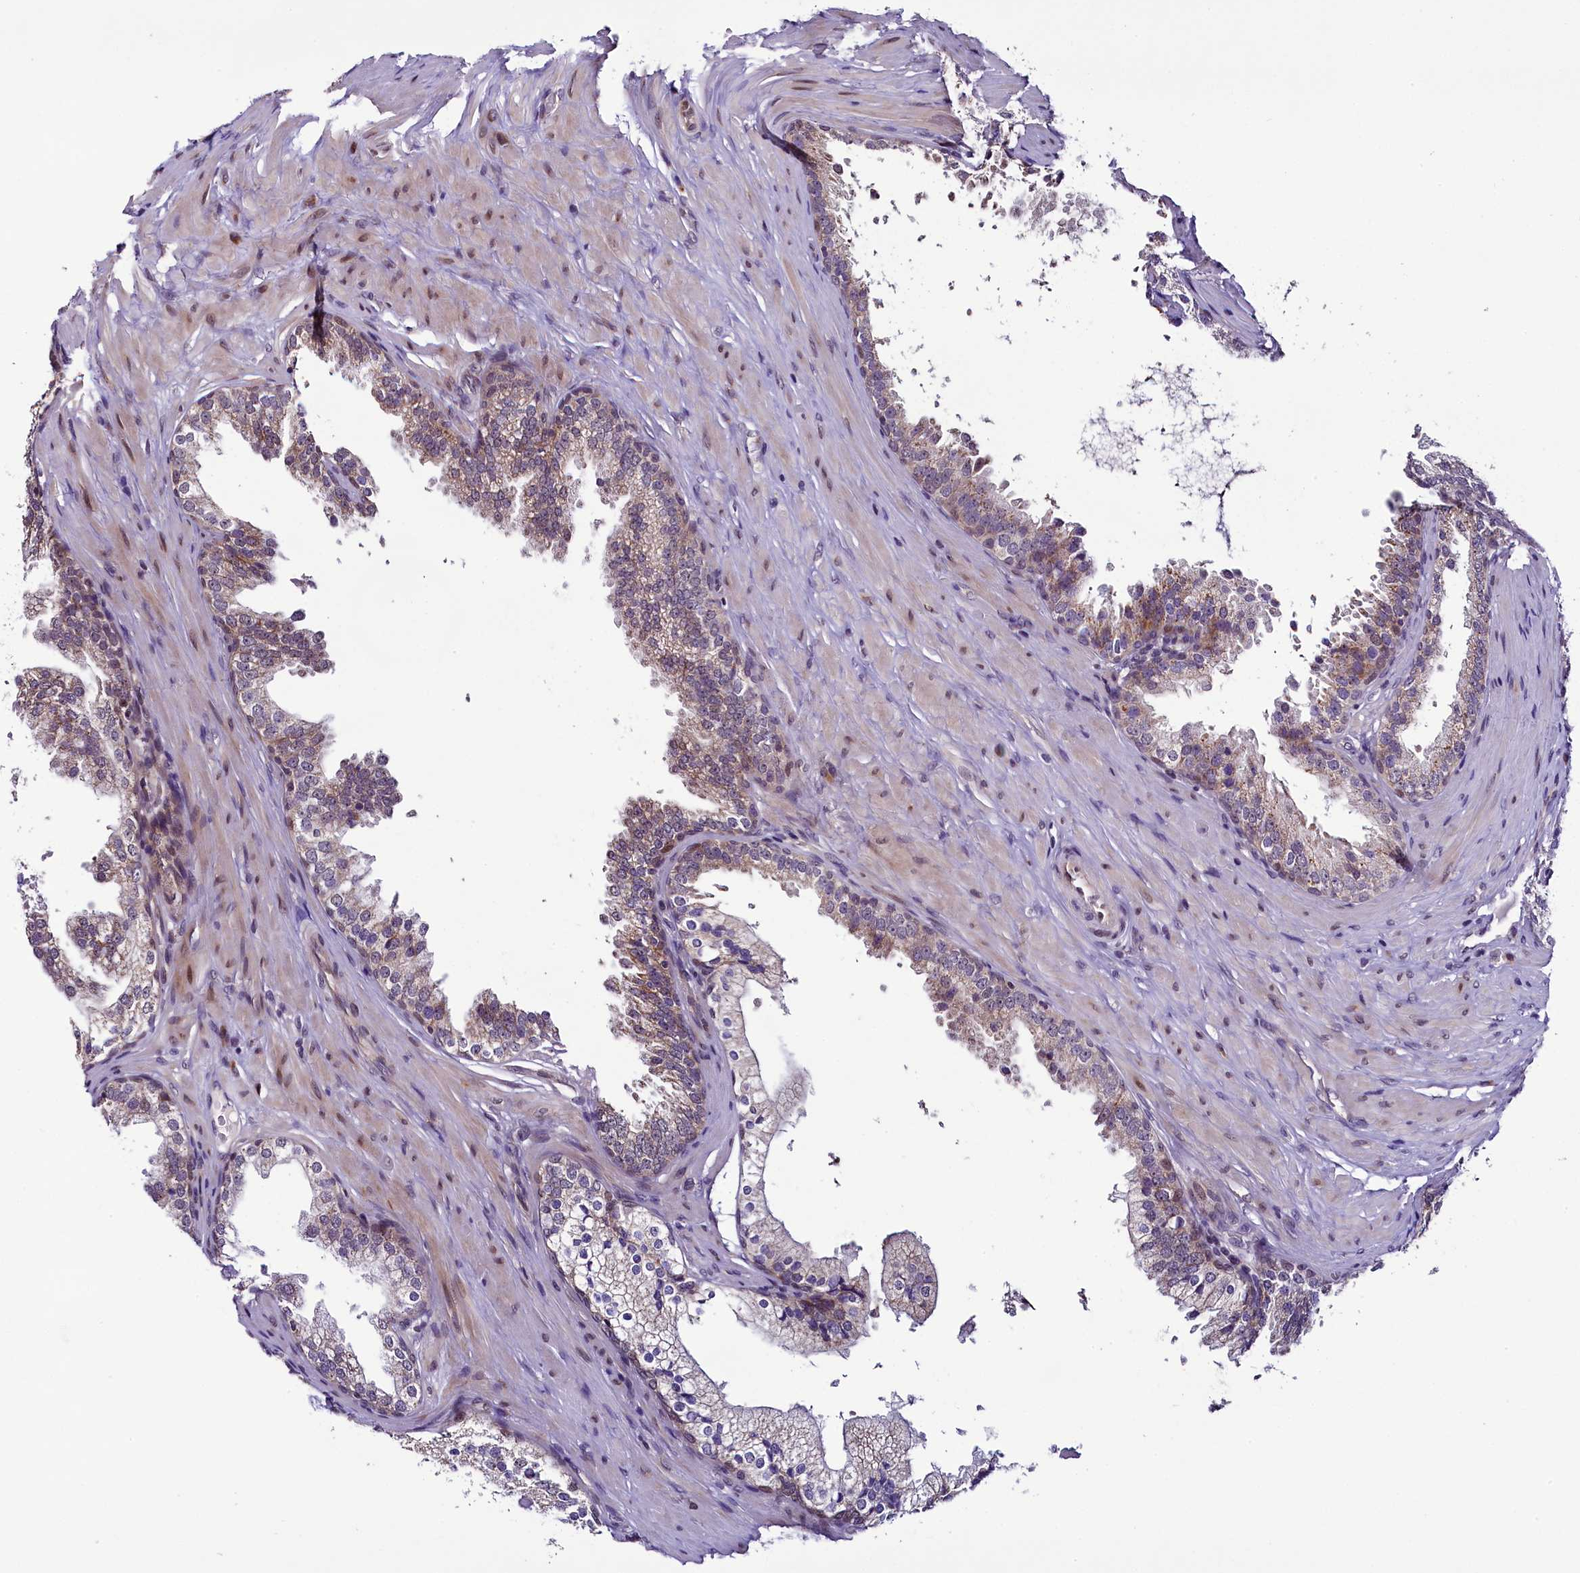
{"staining": {"intensity": "weak", "quantity": "25%-75%", "location": "cytoplasmic/membranous,nuclear"}, "tissue": "prostate", "cell_type": "Glandular cells", "image_type": "normal", "snomed": [{"axis": "morphology", "description": "Normal tissue, NOS"}, {"axis": "topography", "description": "Prostate"}], "caption": "DAB (3,3'-diaminobenzidine) immunohistochemical staining of normal prostate shows weak cytoplasmic/membranous,nuclear protein expression in about 25%-75% of glandular cells.", "gene": "RPUSD2", "patient": {"sex": "male", "age": 60}}